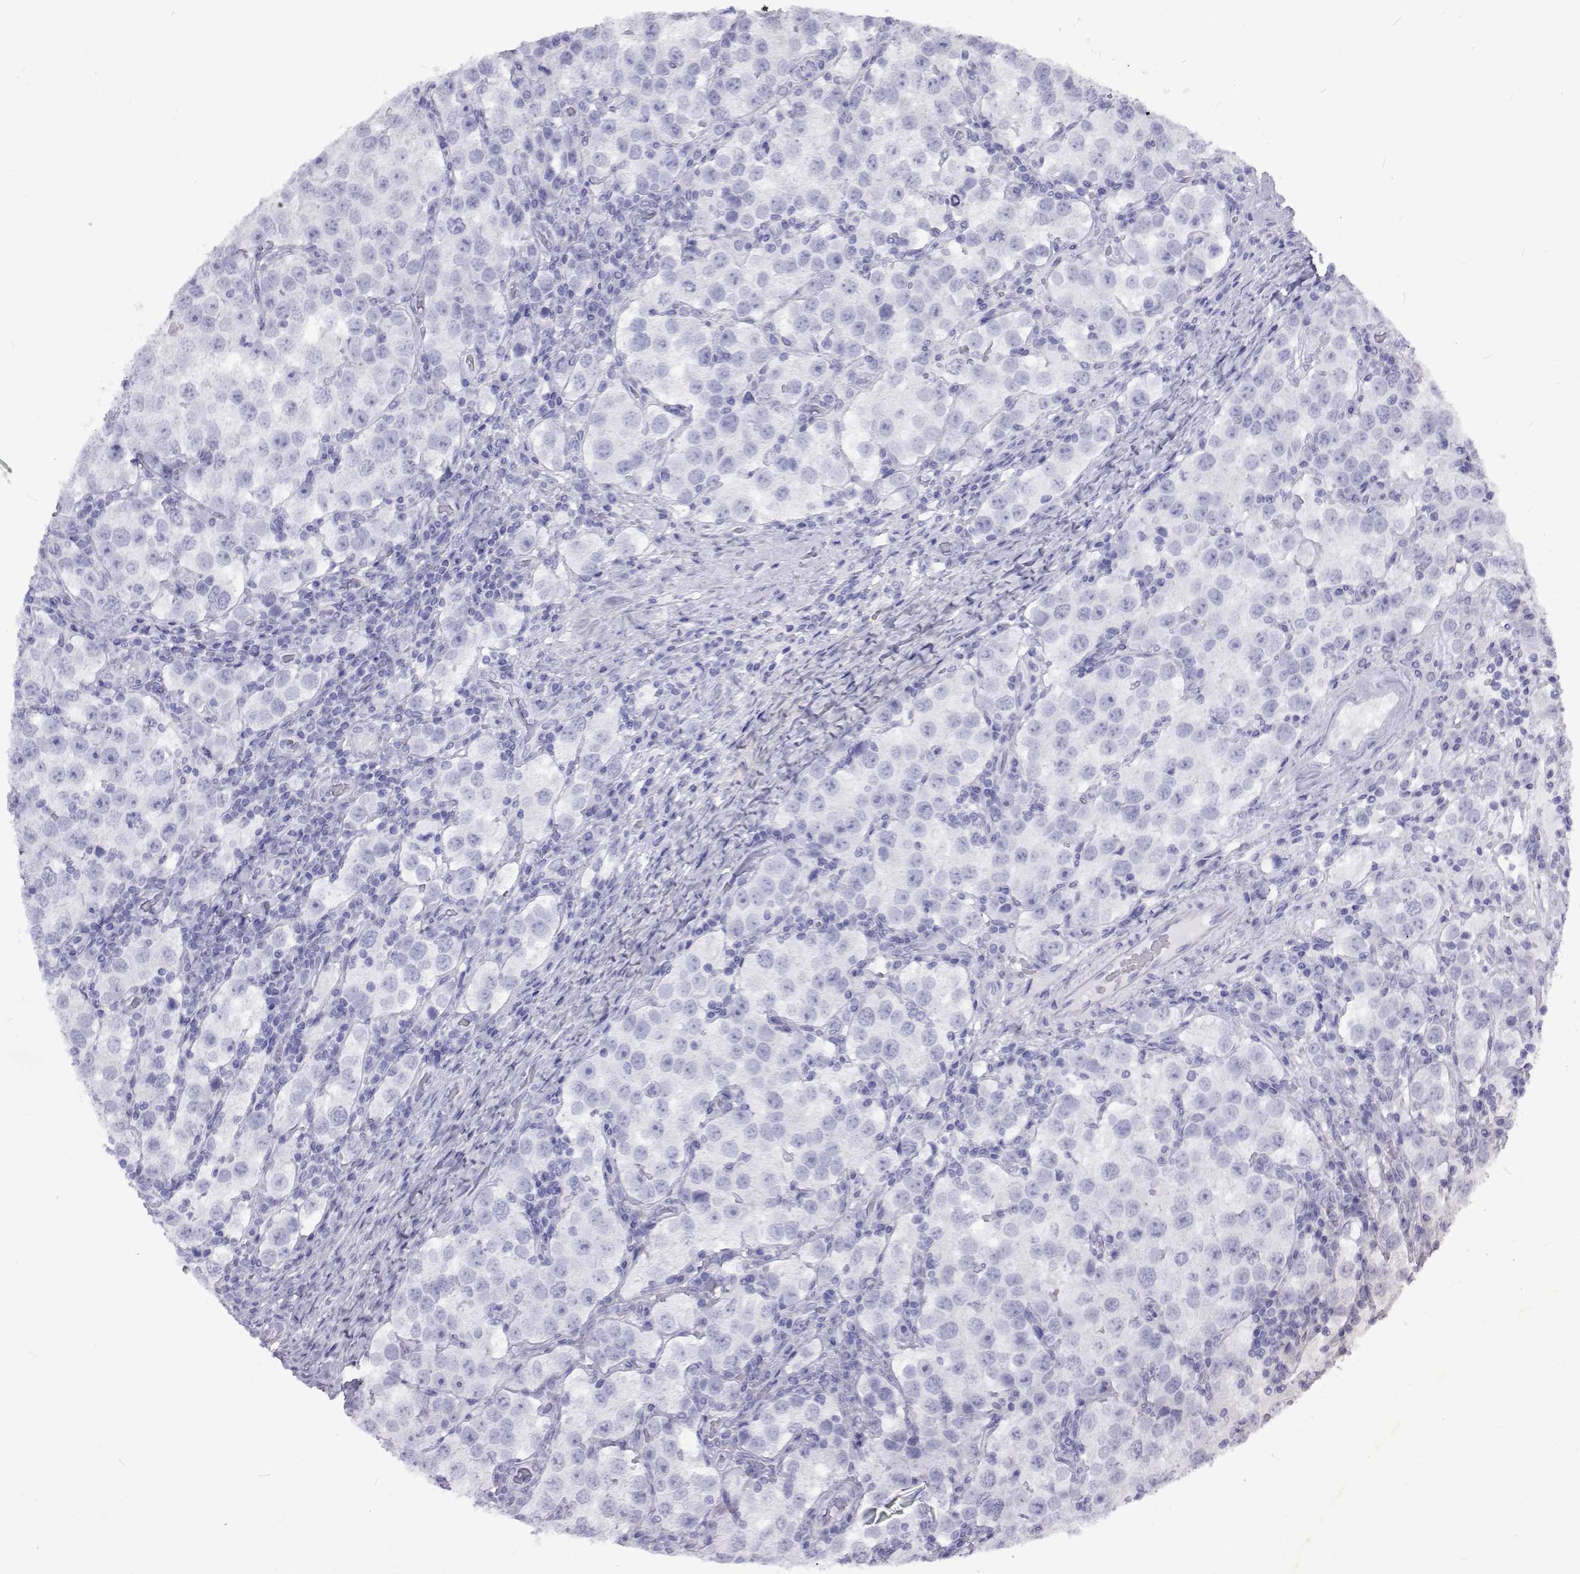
{"staining": {"intensity": "negative", "quantity": "none", "location": "none"}, "tissue": "testis cancer", "cell_type": "Tumor cells", "image_type": "cancer", "snomed": [{"axis": "morphology", "description": "Seminoma, NOS"}, {"axis": "topography", "description": "Testis"}], "caption": "A histopathology image of human testis cancer (seminoma) is negative for staining in tumor cells.", "gene": "NPR3", "patient": {"sex": "male", "age": 37}}